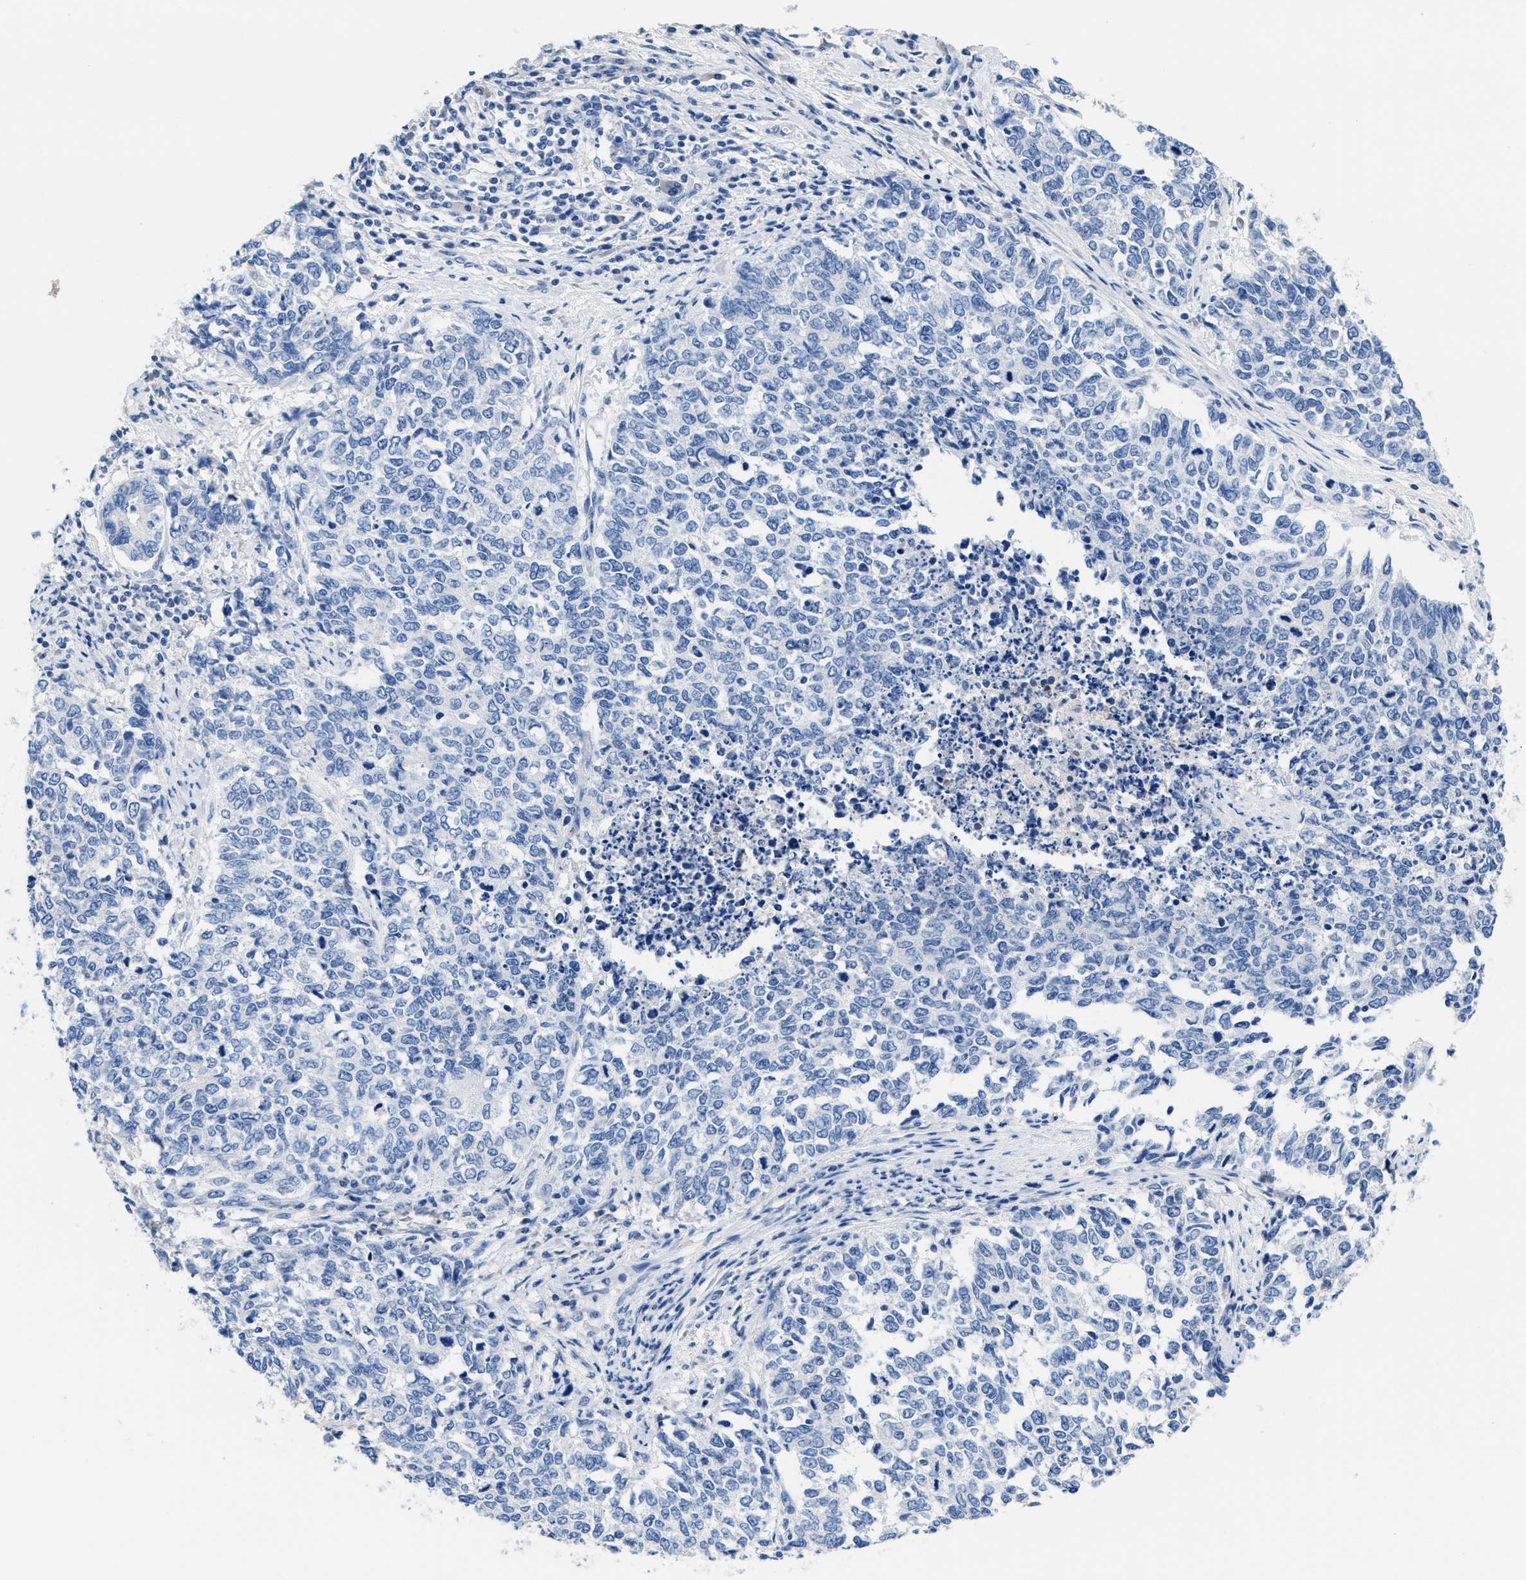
{"staining": {"intensity": "negative", "quantity": "none", "location": "none"}, "tissue": "cervical cancer", "cell_type": "Tumor cells", "image_type": "cancer", "snomed": [{"axis": "morphology", "description": "Squamous cell carcinoma, NOS"}, {"axis": "topography", "description": "Cervix"}], "caption": "Immunohistochemistry (IHC) of human cervical cancer (squamous cell carcinoma) demonstrates no positivity in tumor cells. (Stains: DAB immunohistochemistry with hematoxylin counter stain, Microscopy: brightfield microscopy at high magnification).", "gene": "SLFN13", "patient": {"sex": "female", "age": 63}}